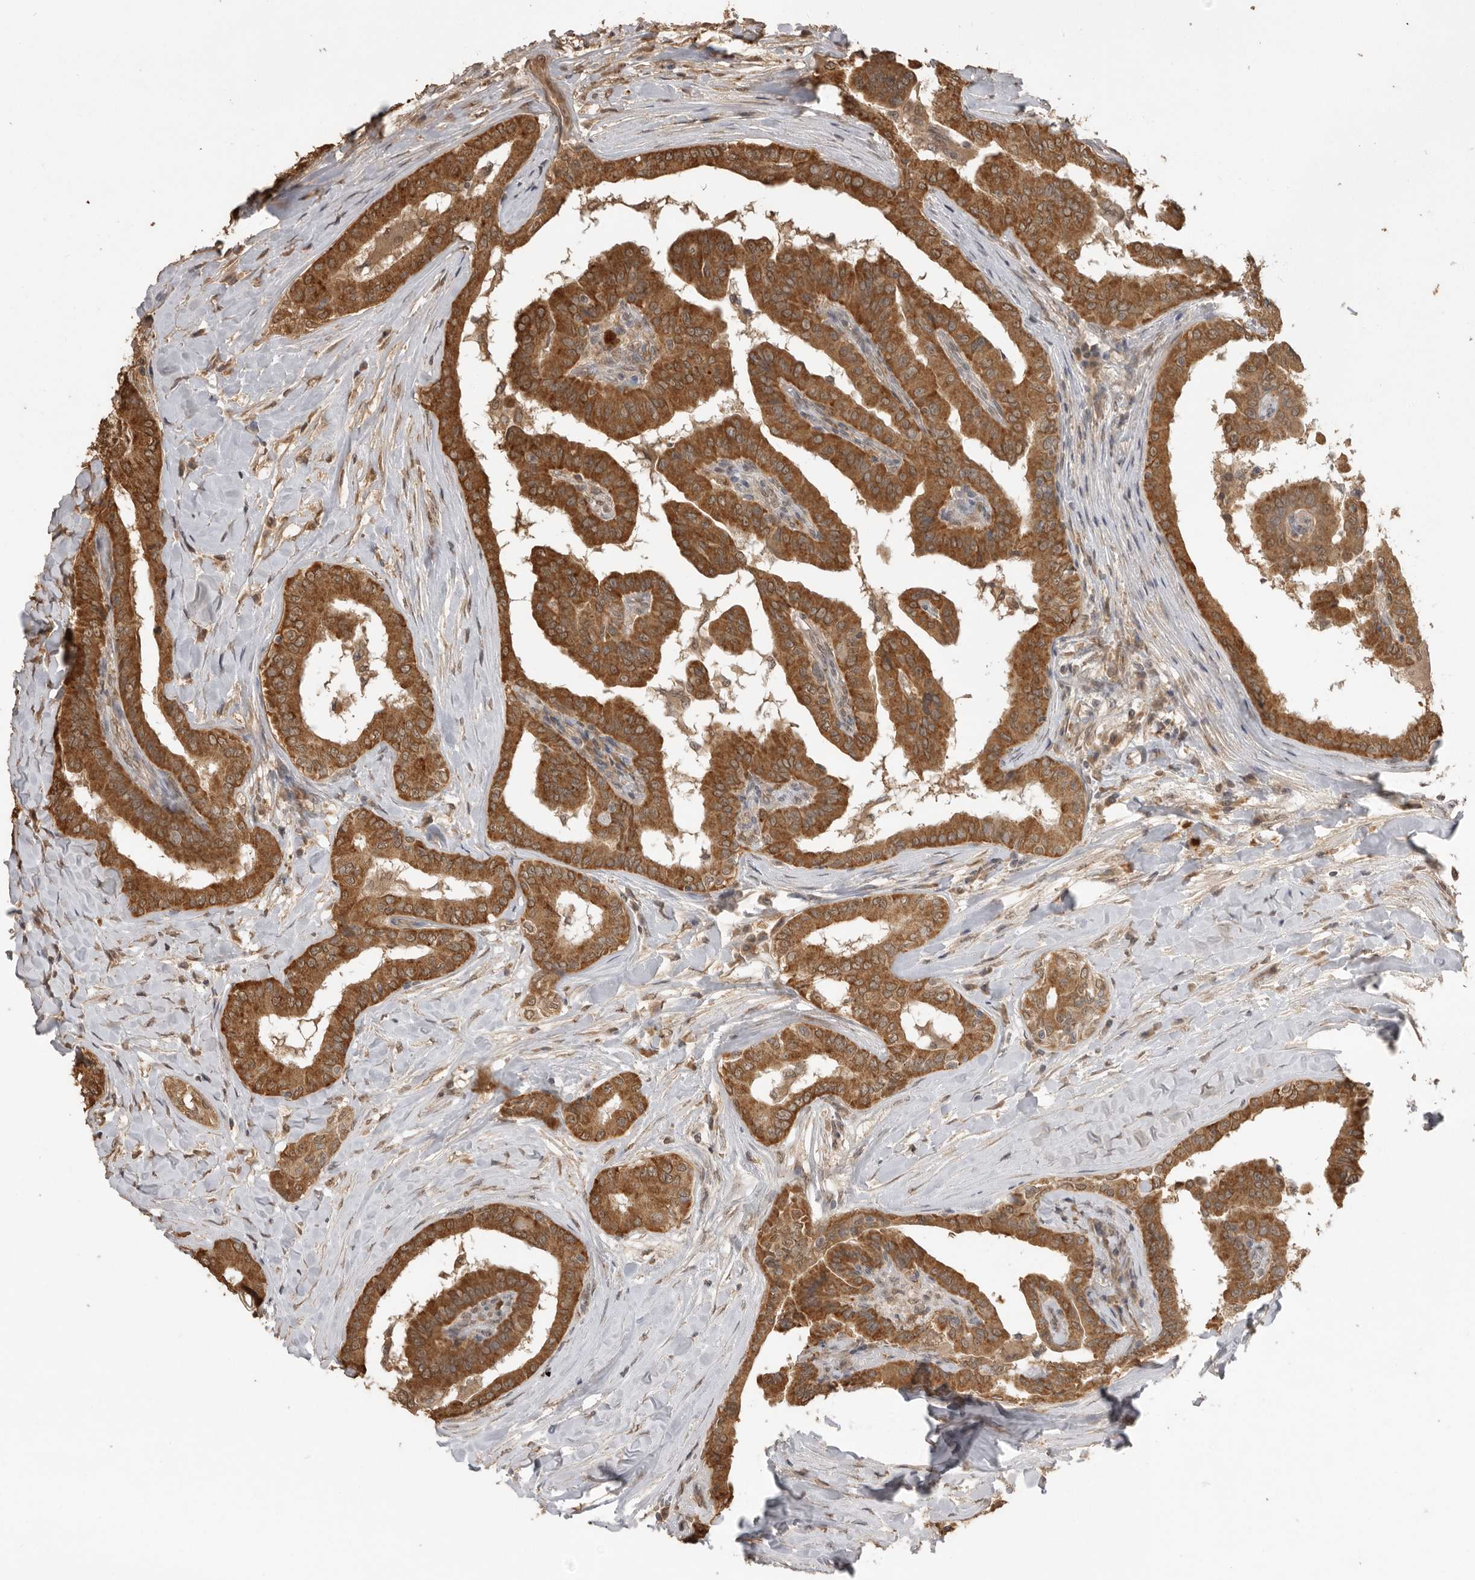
{"staining": {"intensity": "strong", "quantity": ">75%", "location": "cytoplasmic/membranous"}, "tissue": "thyroid cancer", "cell_type": "Tumor cells", "image_type": "cancer", "snomed": [{"axis": "morphology", "description": "Papillary adenocarcinoma, NOS"}, {"axis": "topography", "description": "Thyroid gland"}], "caption": "Protein expression analysis of human thyroid cancer (papillary adenocarcinoma) reveals strong cytoplasmic/membranous expression in about >75% of tumor cells. The staining is performed using DAB brown chromogen to label protein expression. The nuclei are counter-stained blue using hematoxylin.", "gene": "JAG2", "patient": {"sex": "male", "age": 33}}